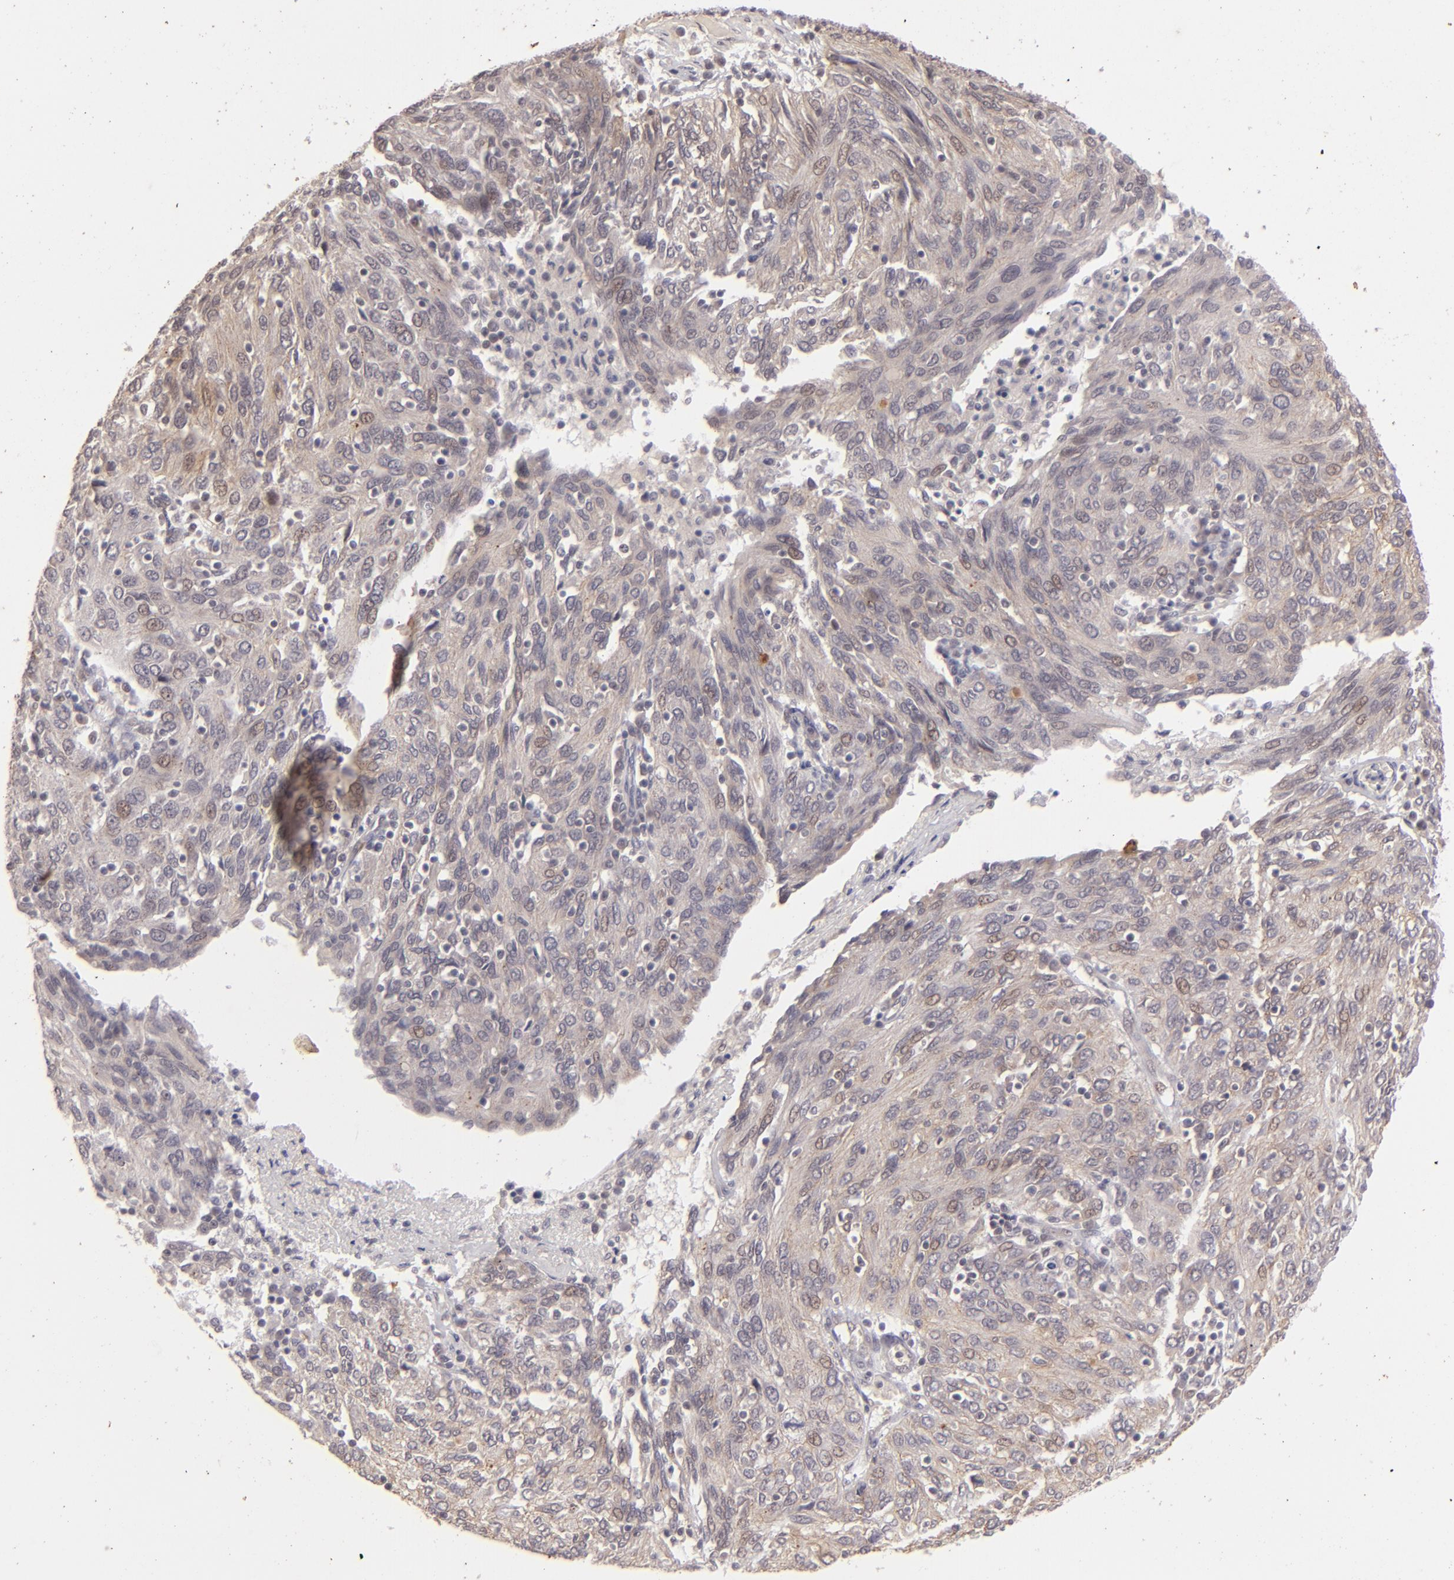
{"staining": {"intensity": "weak", "quantity": "25%-75%", "location": "cytoplasmic/membranous"}, "tissue": "ovarian cancer", "cell_type": "Tumor cells", "image_type": "cancer", "snomed": [{"axis": "morphology", "description": "Carcinoma, endometroid"}, {"axis": "topography", "description": "Ovary"}], "caption": "This micrograph shows IHC staining of ovarian cancer, with low weak cytoplasmic/membranous positivity in about 25%-75% of tumor cells.", "gene": "DFFA", "patient": {"sex": "female", "age": 50}}